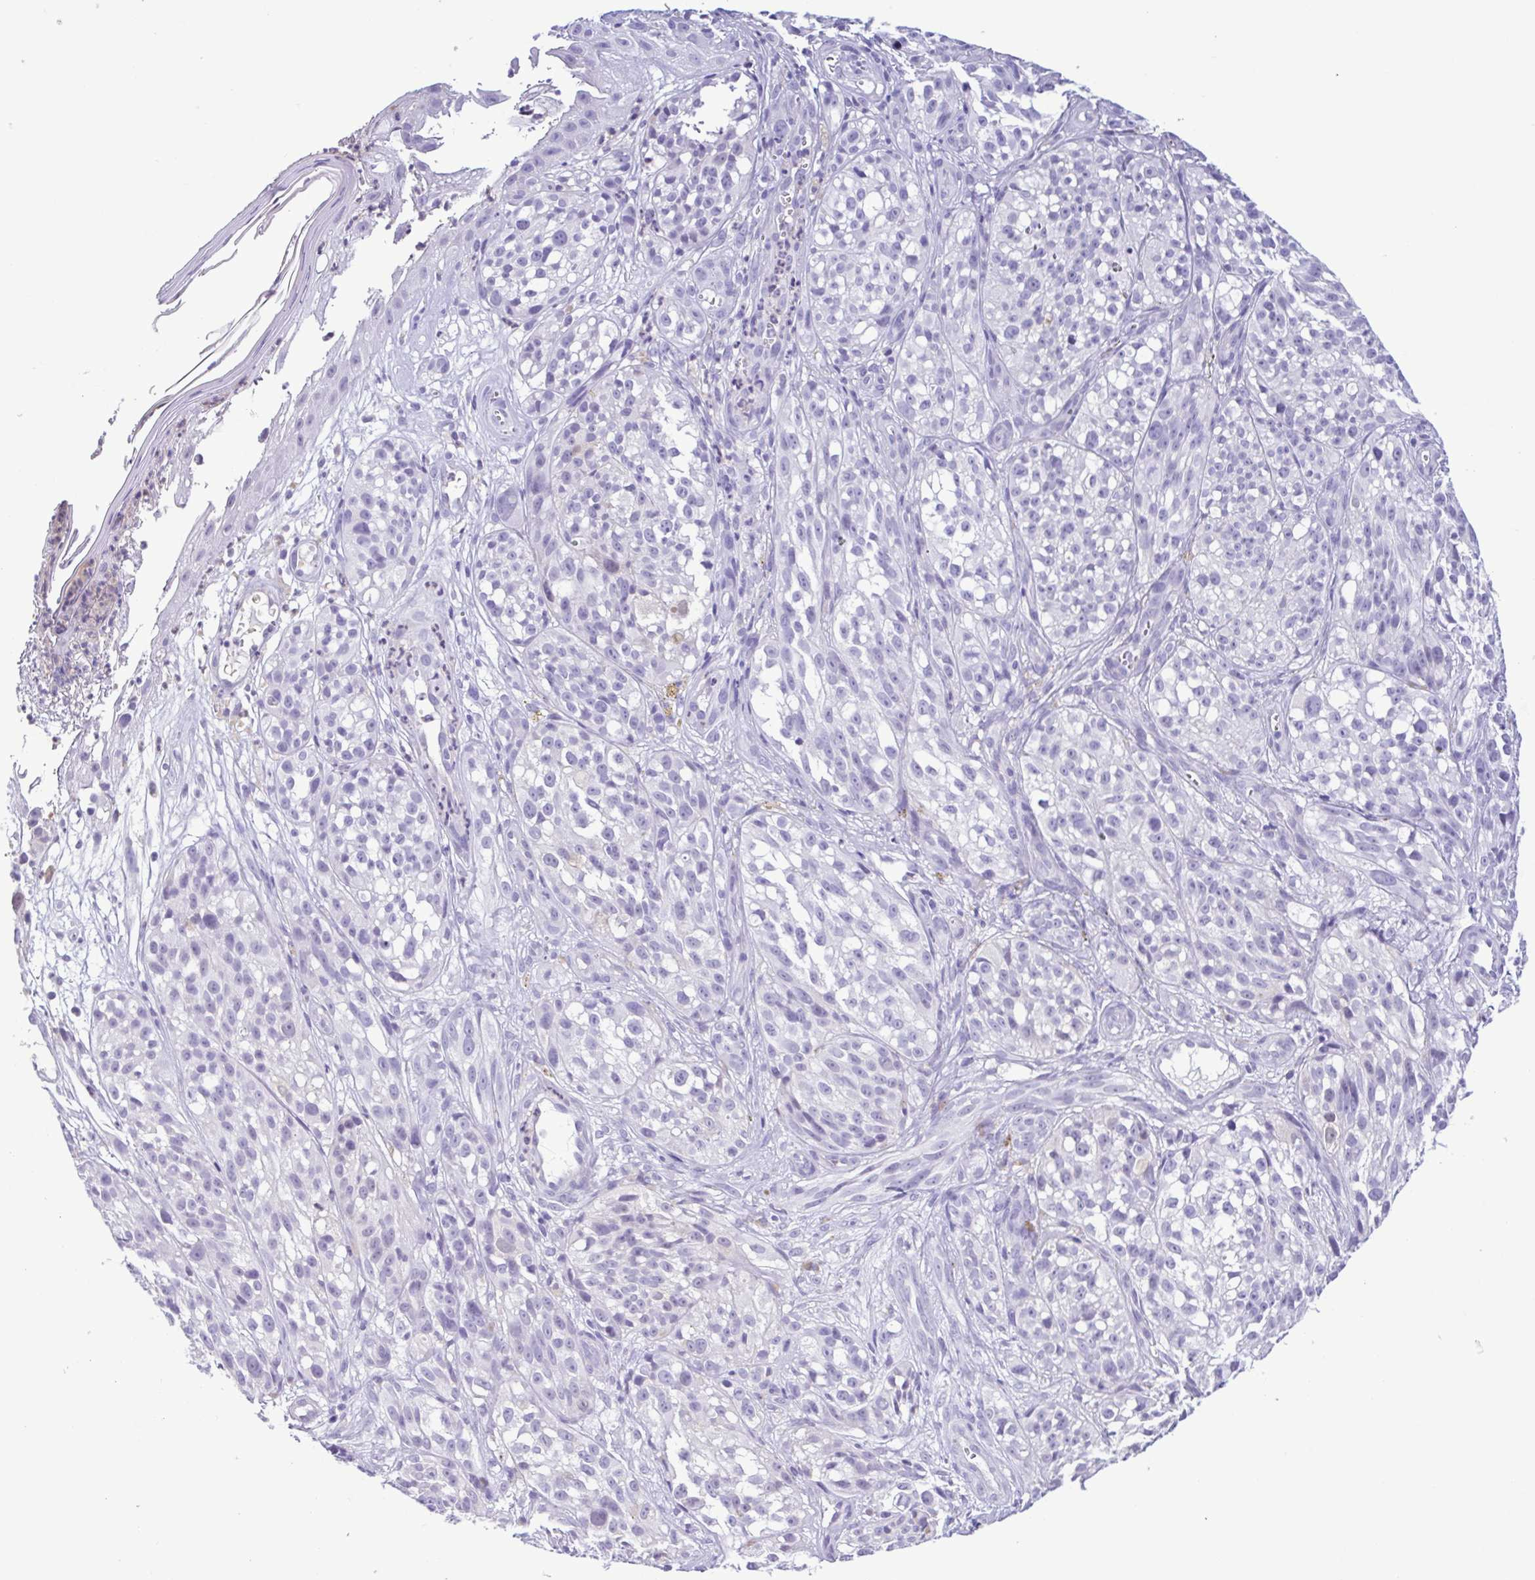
{"staining": {"intensity": "negative", "quantity": "none", "location": "none"}, "tissue": "melanoma", "cell_type": "Tumor cells", "image_type": "cancer", "snomed": [{"axis": "morphology", "description": "Malignant melanoma, NOS"}, {"axis": "topography", "description": "Skin"}], "caption": "Immunohistochemistry (IHC) of human melanoma displays no staining in tumor cells. The staining is performed using DAB brown chromogen with nuclei counter-stained in using hematoxylin.", "gene": "CBY2", "patient": {"sex": "female", "age": 85}}